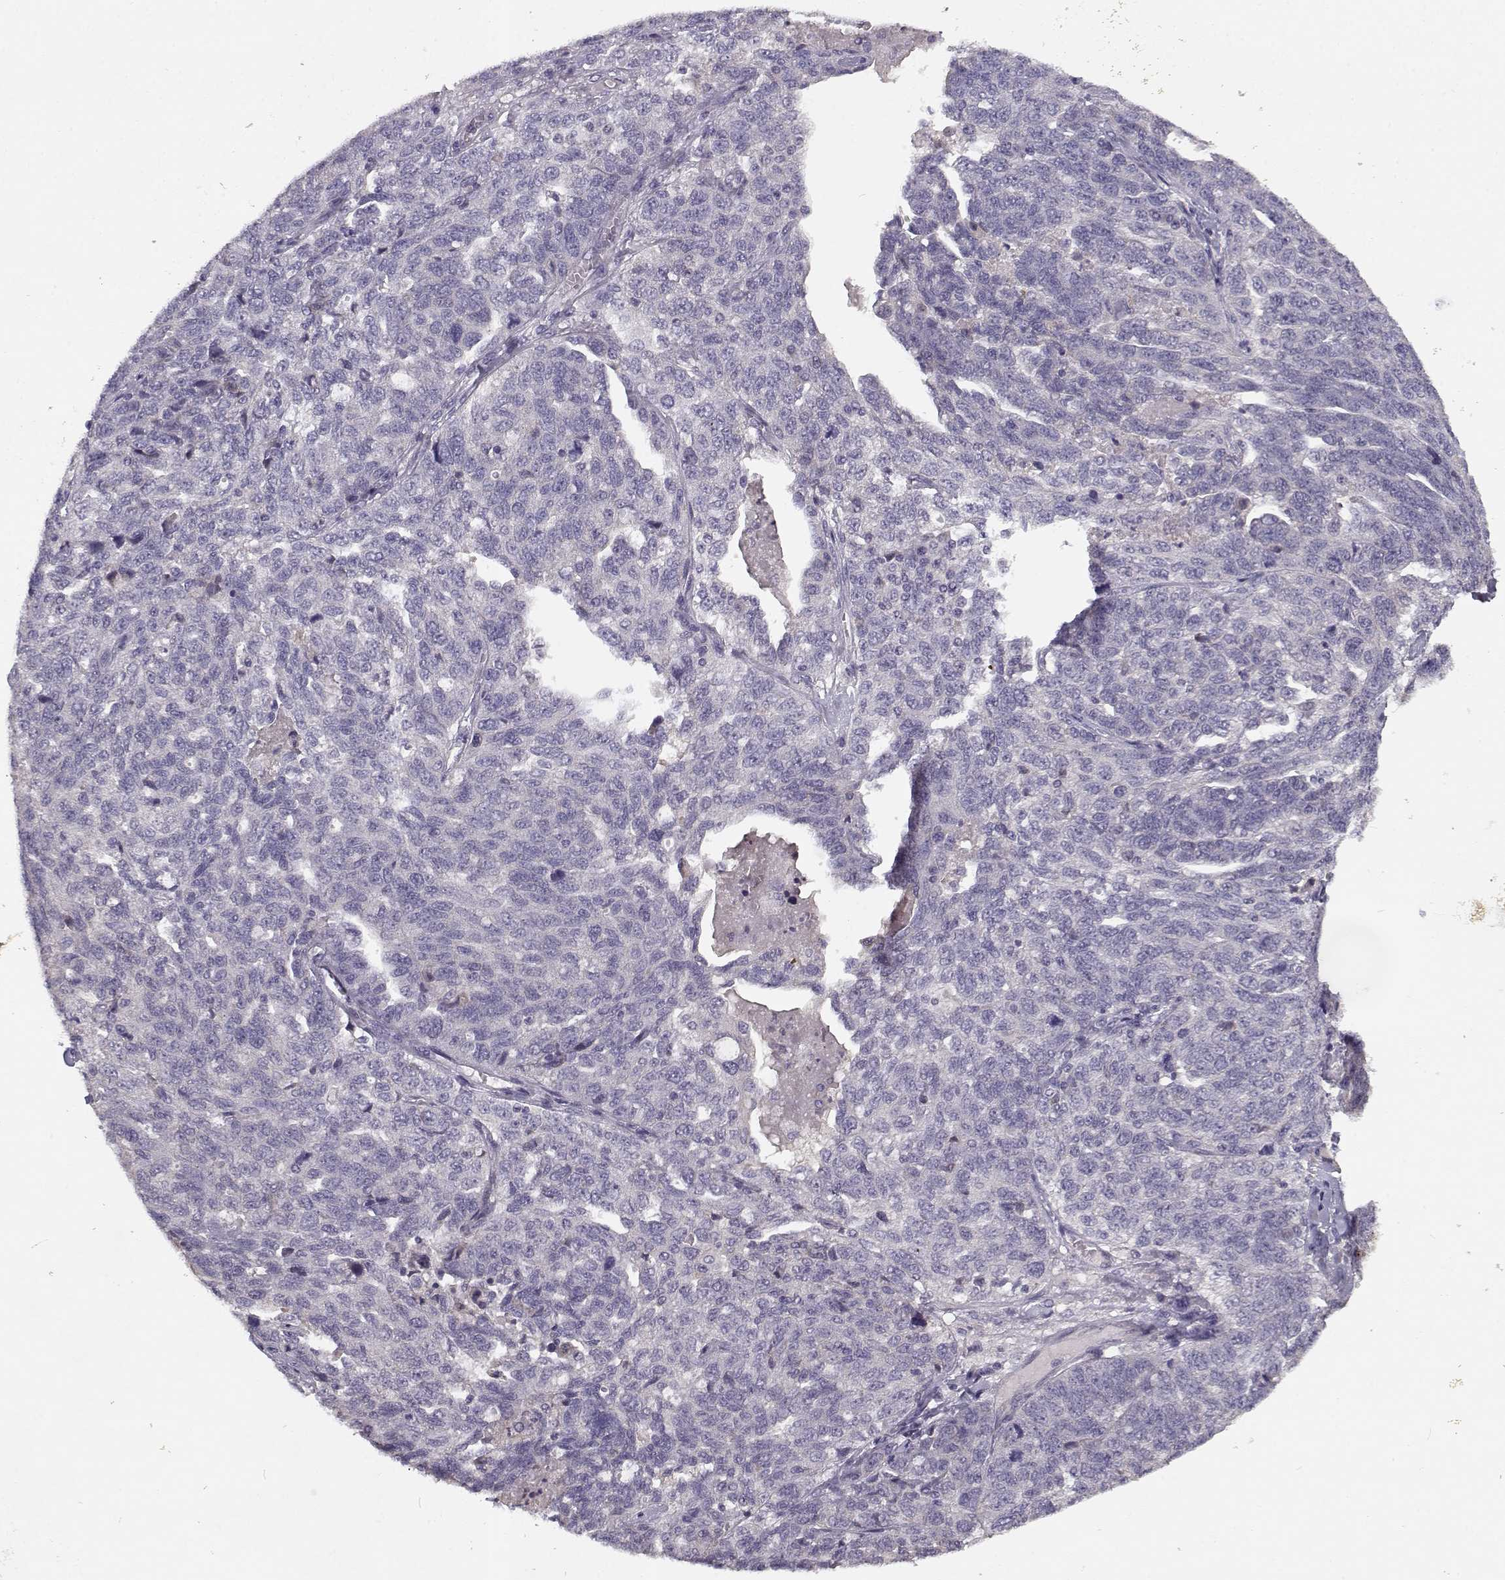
{"staining": {"intensity": "negative", "quantity": "none", "location": "none"}, "tissue": "ovarian cancer", "cell_type": "Tumor cells", "image_type": "cancer", "snomed": [{"axis": "morphology", "description": "Cystadenocarcinoma, serous, NOS"}, {"axis": "topography", "description": "Ovary"}], "caption": "This is an immunohistochemistry (IHC) photomicrograph of human ovarian cancer (serous cystadenocarcinoma). There is no positivity in tumor cells.", "gene": "TMEM145", "patient": {"sex": "female", "age": 71}}